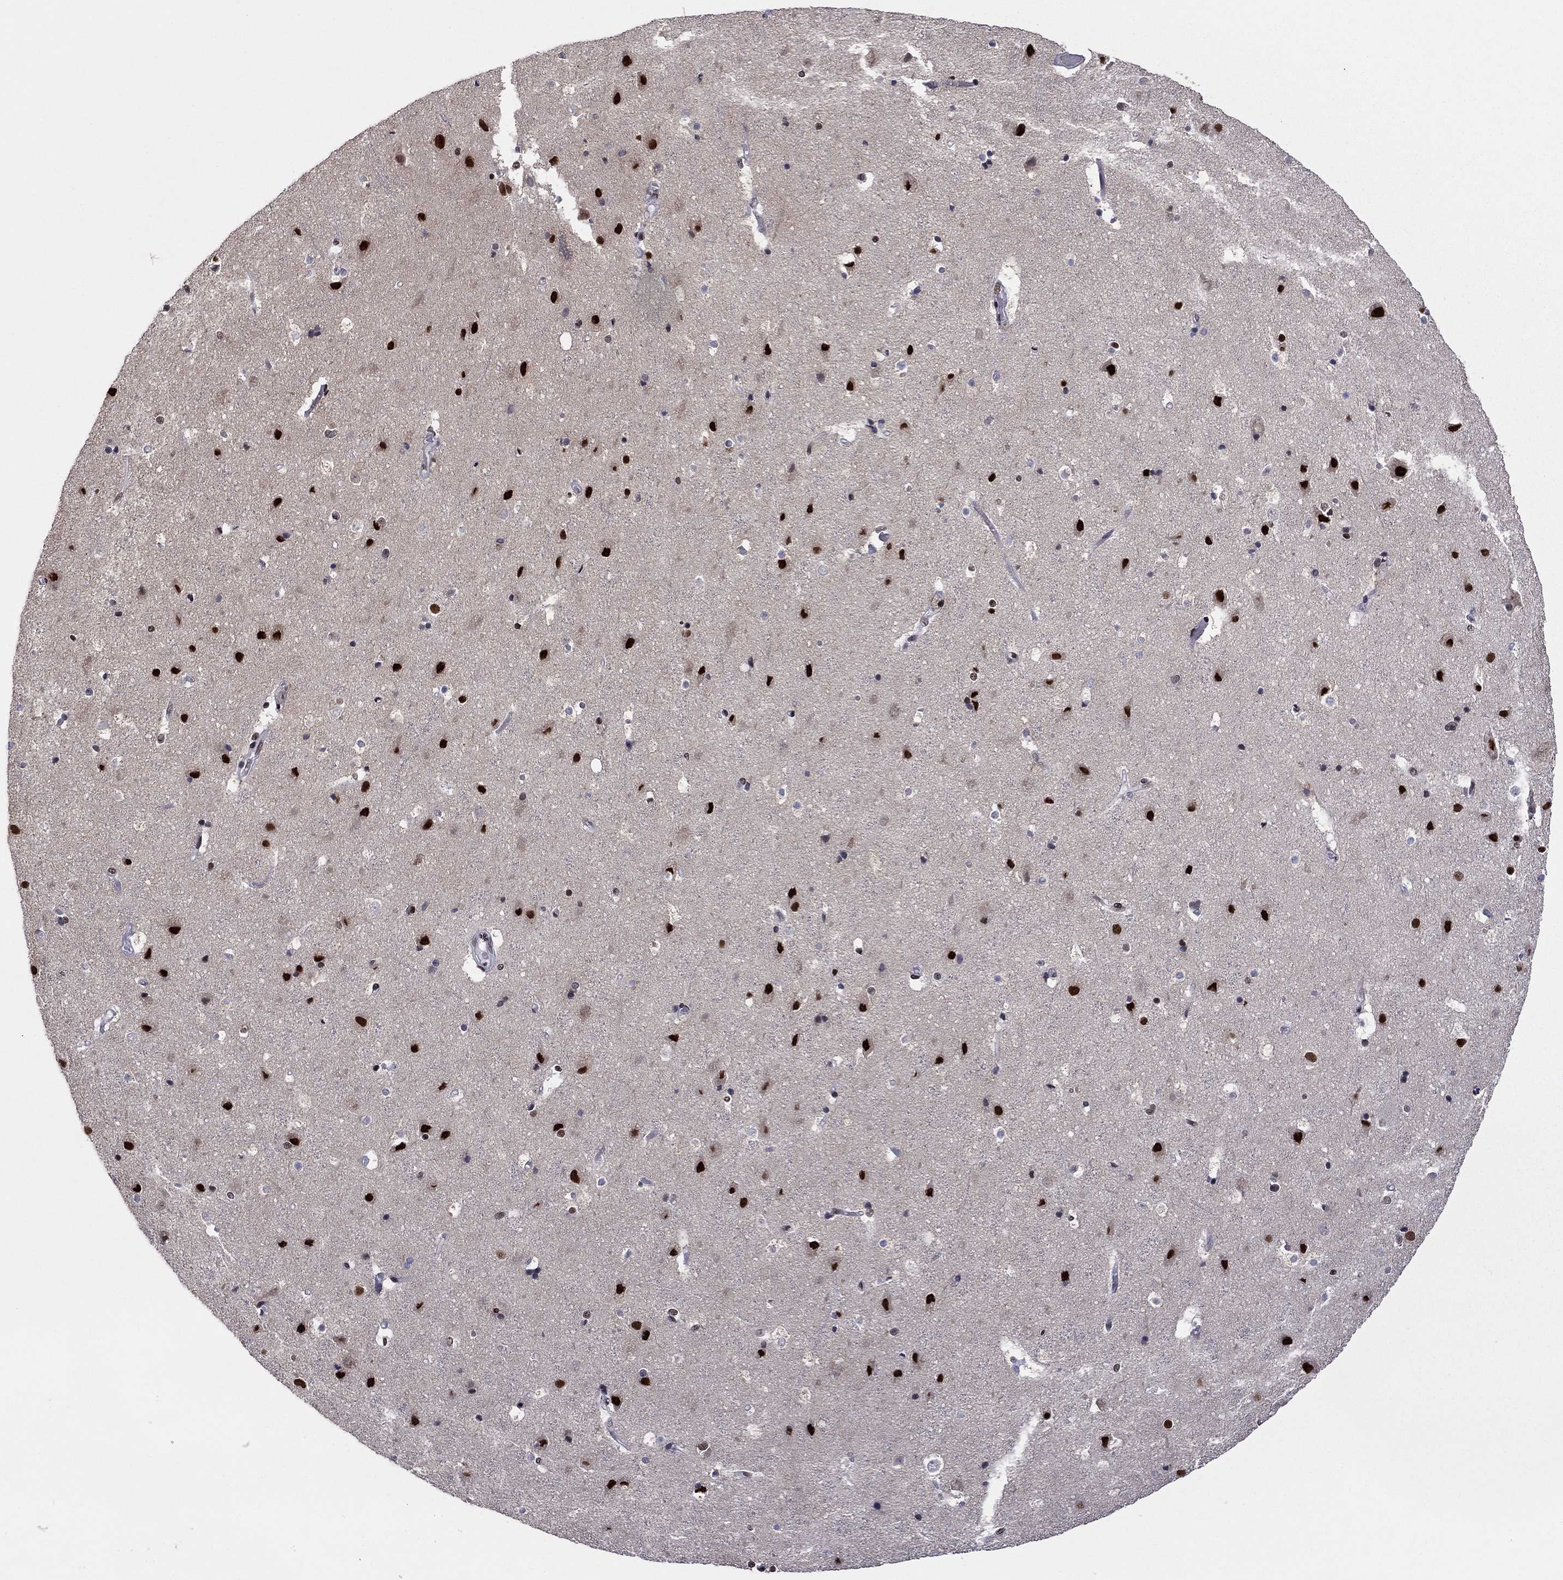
{"staining": {"intensity": "weak", "quantity": "<25%", "location": "nuclear"}, "tissue": "cerebral cortex", "cell_type": "Endothelial cells", "image_type": "normal", "snomed": [{"axis": "morphology", "description": "Normal tissue, NOS"}, {"axis": "topography", "description": "Cerebral cortex"}], "caption": "Endothelial cells are negative for protein expression in unremarkable human cerebral cortex. (IHC, brightfield microscopy, high magnification).", "gene": "ETV5", "patient": {"sex": "female", "age": 52}}